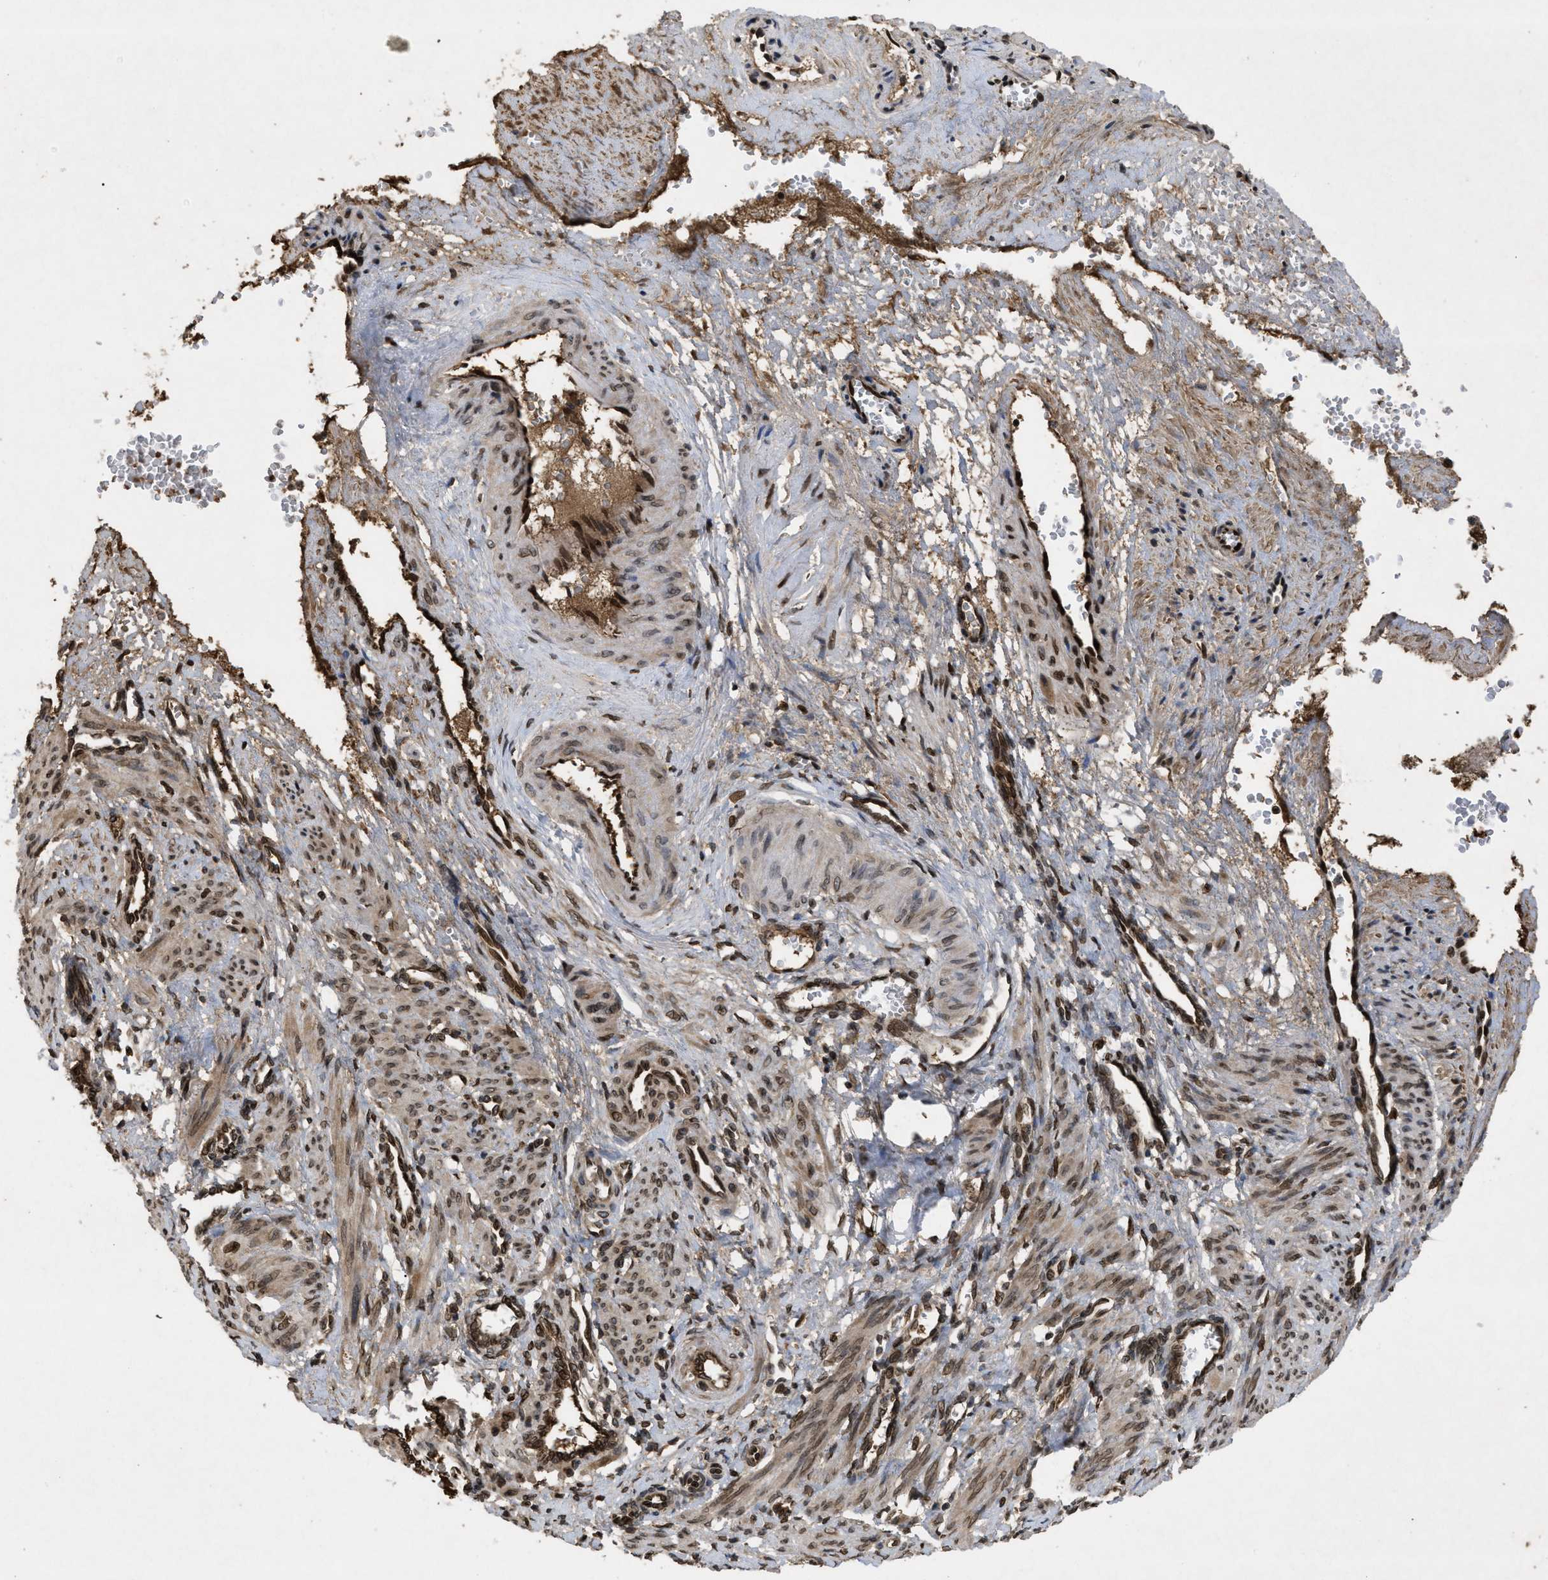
{"staining": {"intensity": "moderate", "quantity": ">75%", "location": "cytoplasmic/membranous,nuclear"}, "tissue": "smooth muscle", "cell_type": "Smooth muscle cells", "image_type": "normal", "snomed": [{"axis": "morphology", "description": "Normal tissue, NOS"}, {"axis": "topography", "description": "Endometrium"}], "caption": "Immunohistochemical staining of unremarkable human smooth muscle exhibits >75% levels of moderate cytoplasmic/membranous,nuclear protein staining in about >75% of smooth muscle cells.", "gene": "CRY1", "patient": {"sex": "female", "age": 33}}